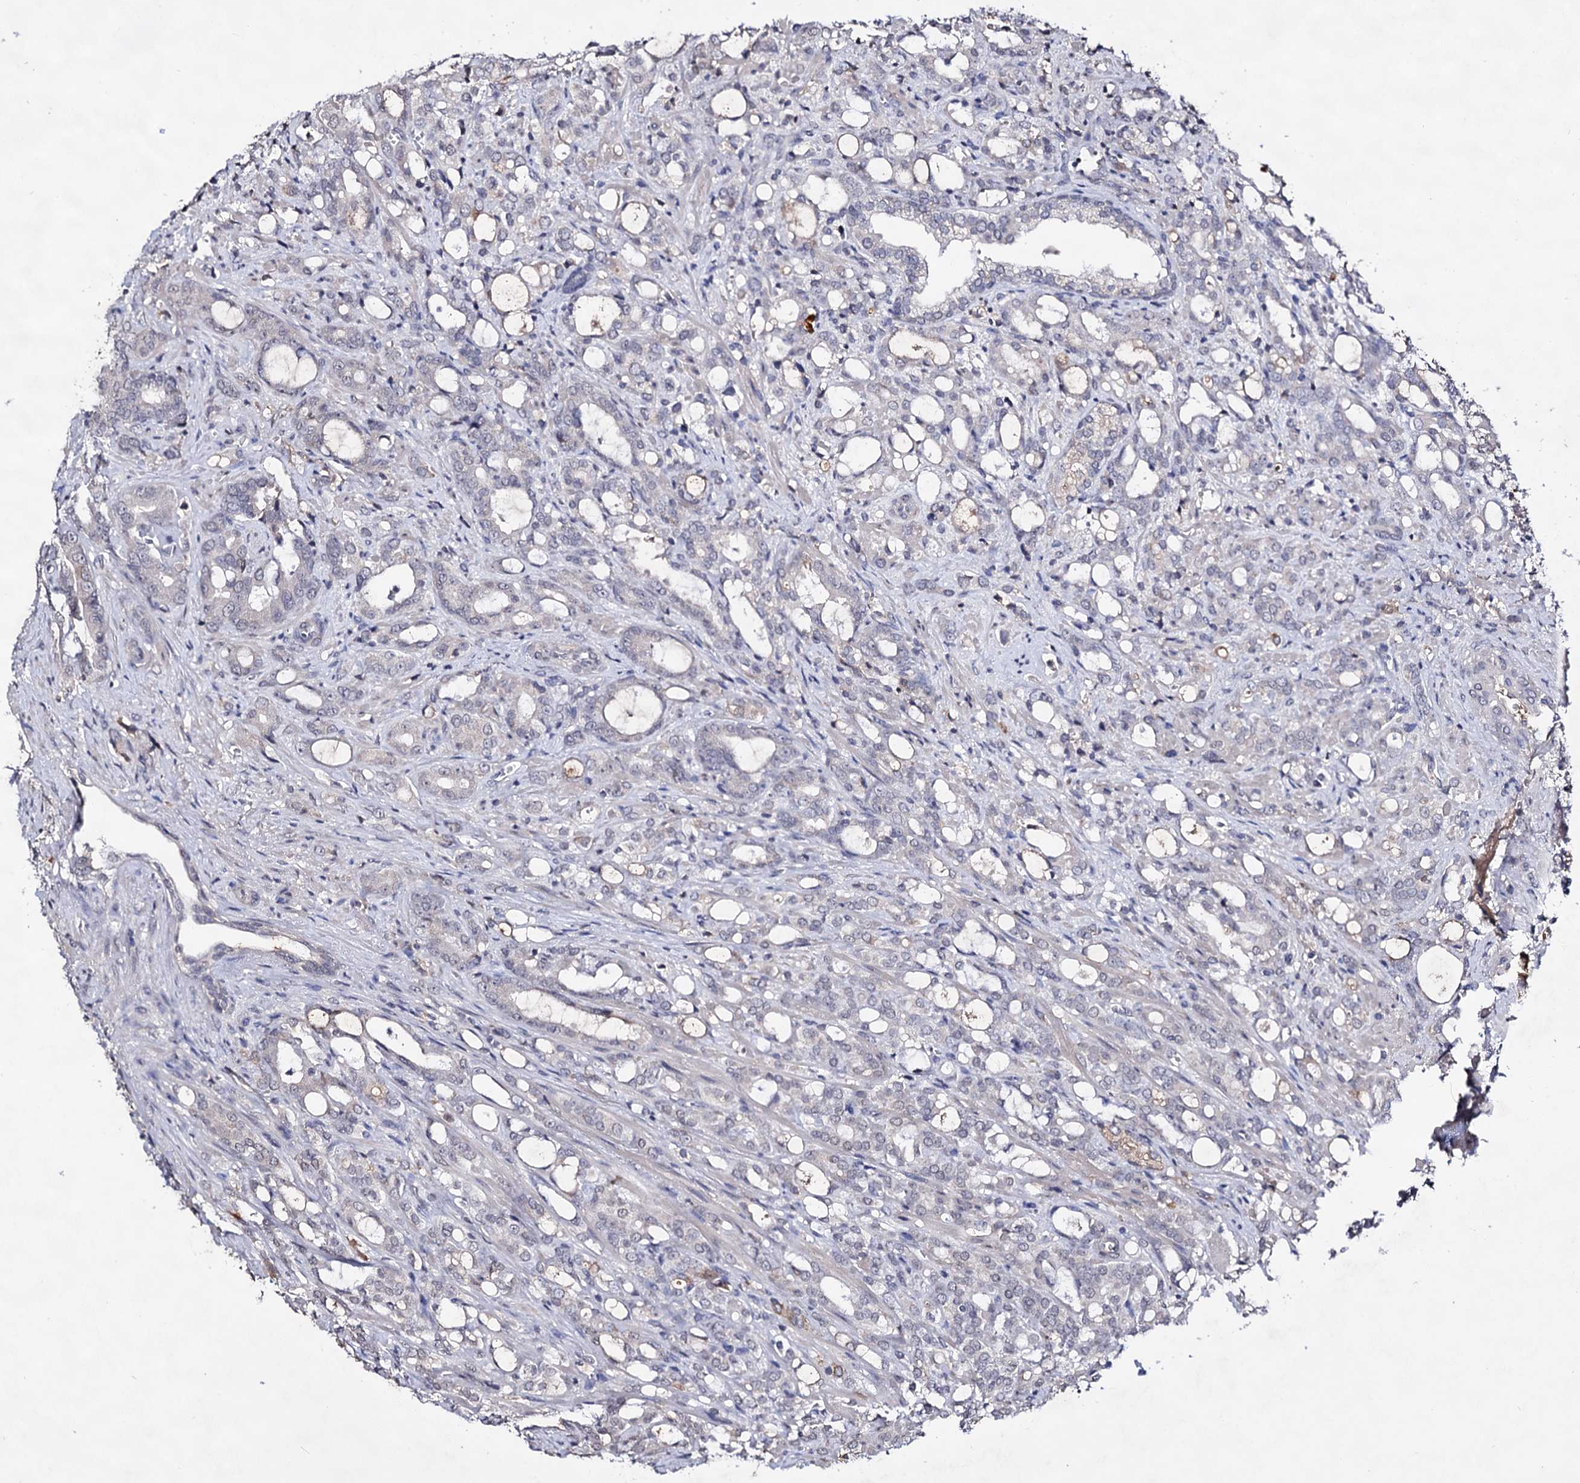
{"staining": {"intensity": "negative", "quantity": "none", "location": "none"}, "tissue": "prostate cancer", "cell_type": "Tumor cells", "image_type": "cancer", "snomed": [{"axis": "morphology", "description": "Adenocarcinoma, High grade"}, {"axis": "topography", "description": "Prostate"}], "caption": "Protein analysis of prostate cancer shows no significant positivity in tumor cells. (Immunohistochemistry, brightfield microscopy, high magnification).", "gene": "PLIN1", "patient": {"sex": "male", "age": 72}}